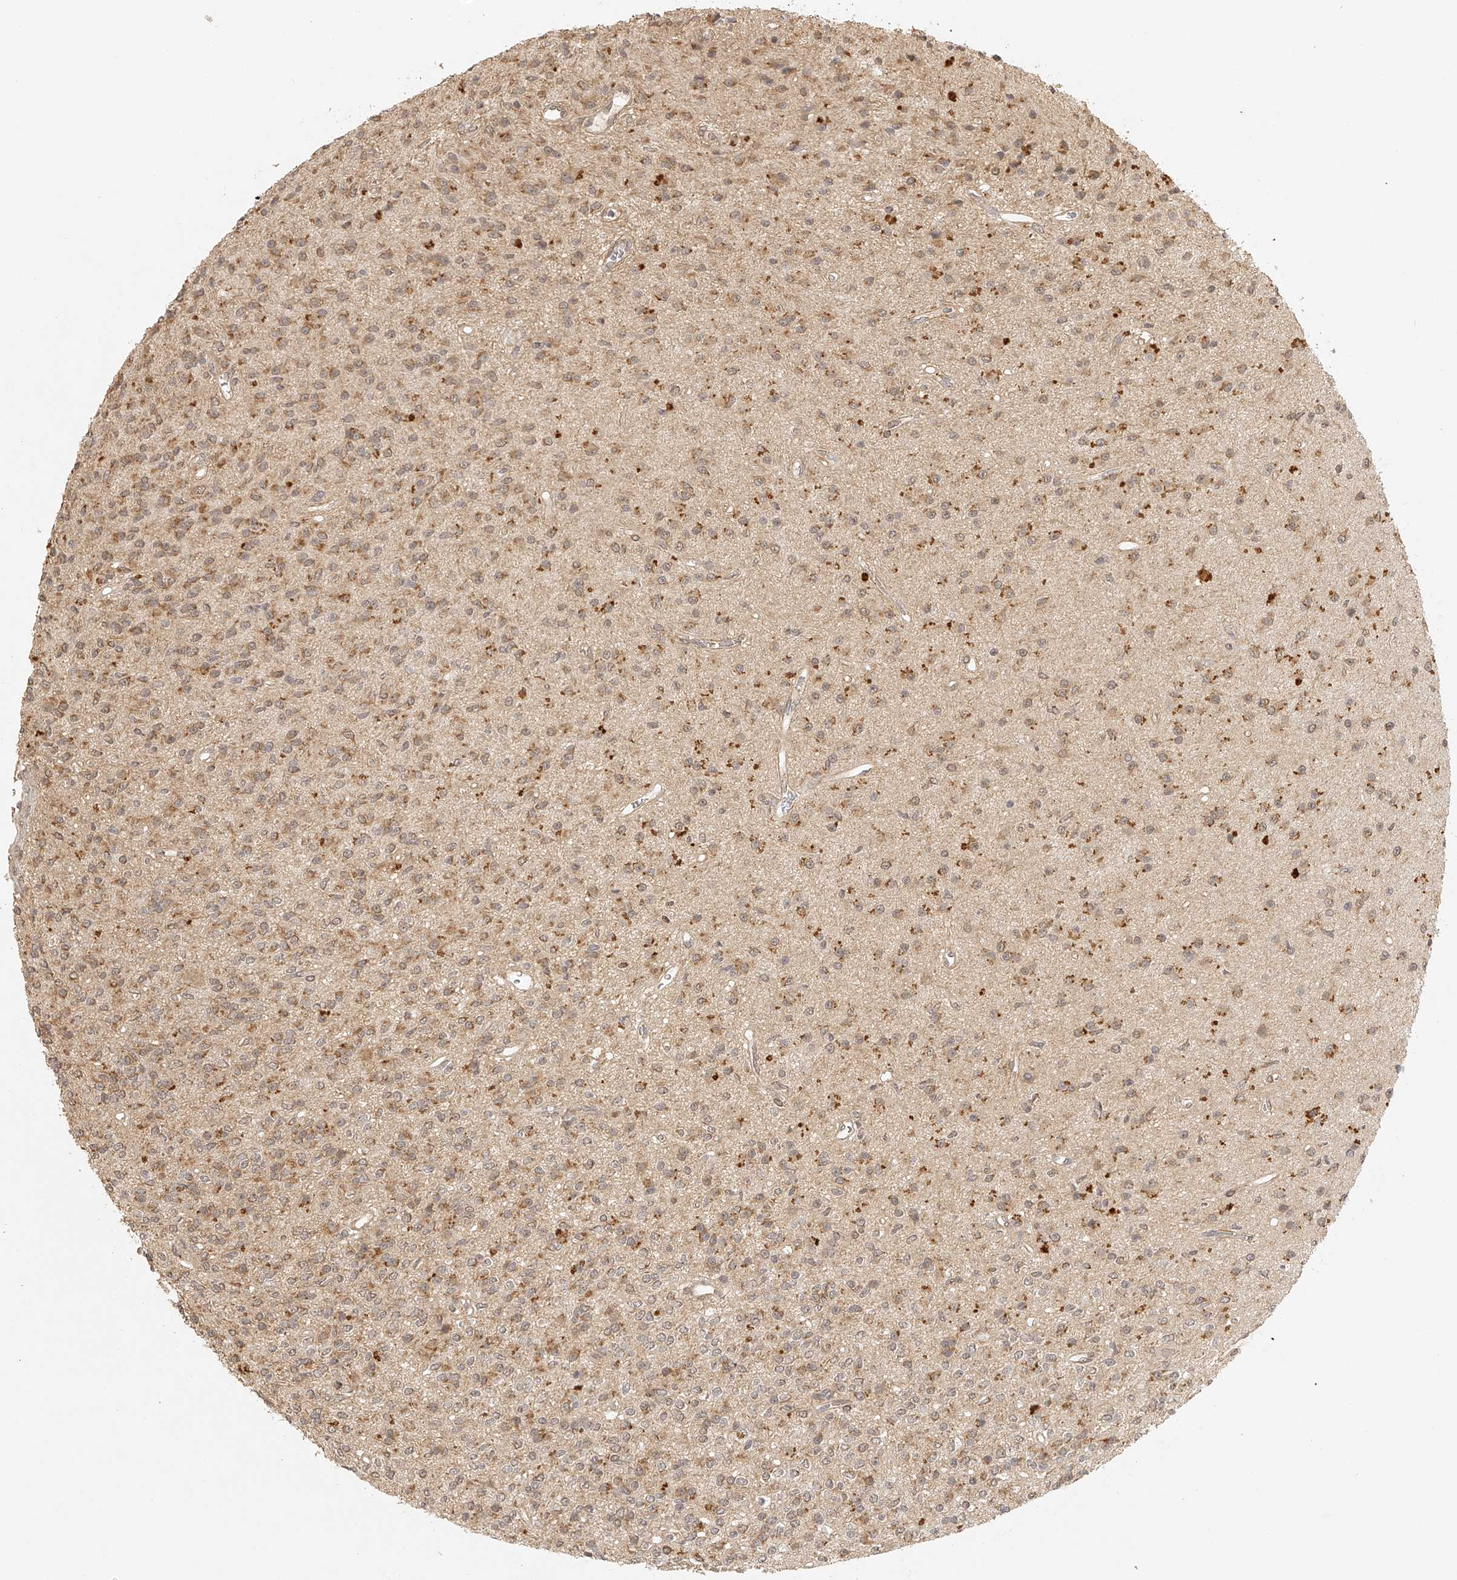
{"staining": {"intensity": "weak", "quantity": "25%-75%", "location": "cytoplasmic/membranous"}, "tissue": "glioma", "cell_type": "Tumor cells", "image_type": "cancer", "snomed": [{"axis": "morphology", "description": "Glioma, malignant, High grade"}, {"axis": "topography", "description": "Brain"}], "caption": "Malignant glioma (high-grade) stained for a protein (brown) demonstrates weak cytoplasmic/membranous positive positivity in approximately 25%-75% of tumor cells.", "gene": "BCL2L11", "patient": {"sex": "male", "age": 34}}